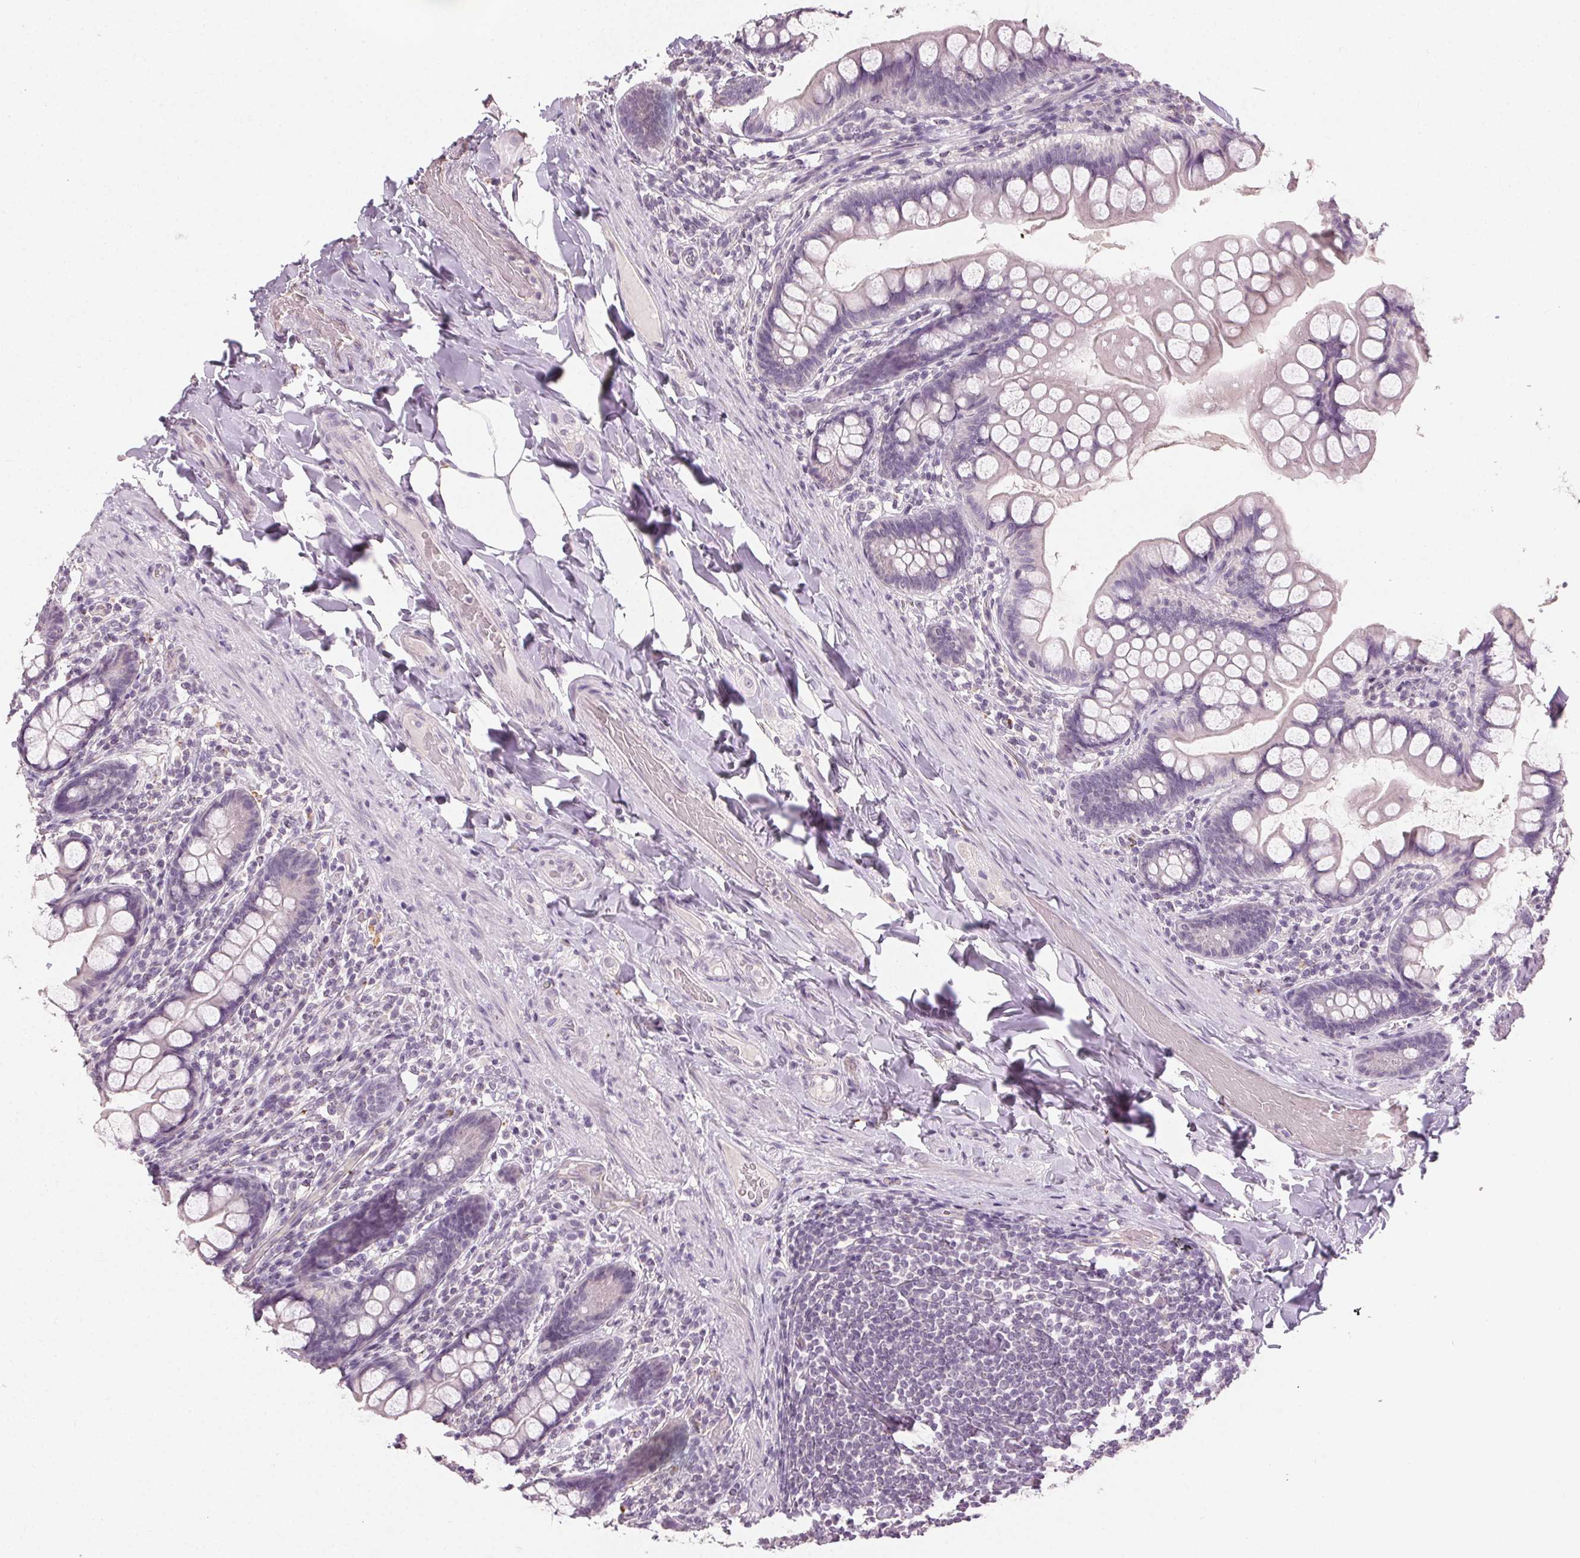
{"staining": {"intensity": "negative", "quantity": "none", "location": "none"}, "tissue": "small intestine", "cell_type": "Glandular cells", "image_type": "normal", "snomed": [{"axis": "morphology", "description": "Normal tissue, NOS"}, {"axis": "topography", "description": "Small intestine"}], "caption": "Micrograph shows no significant protein expression in glandular cells of normal small intestine.", "gene": "CLTRN", "patient": {"sex": "male", "age": 70}}